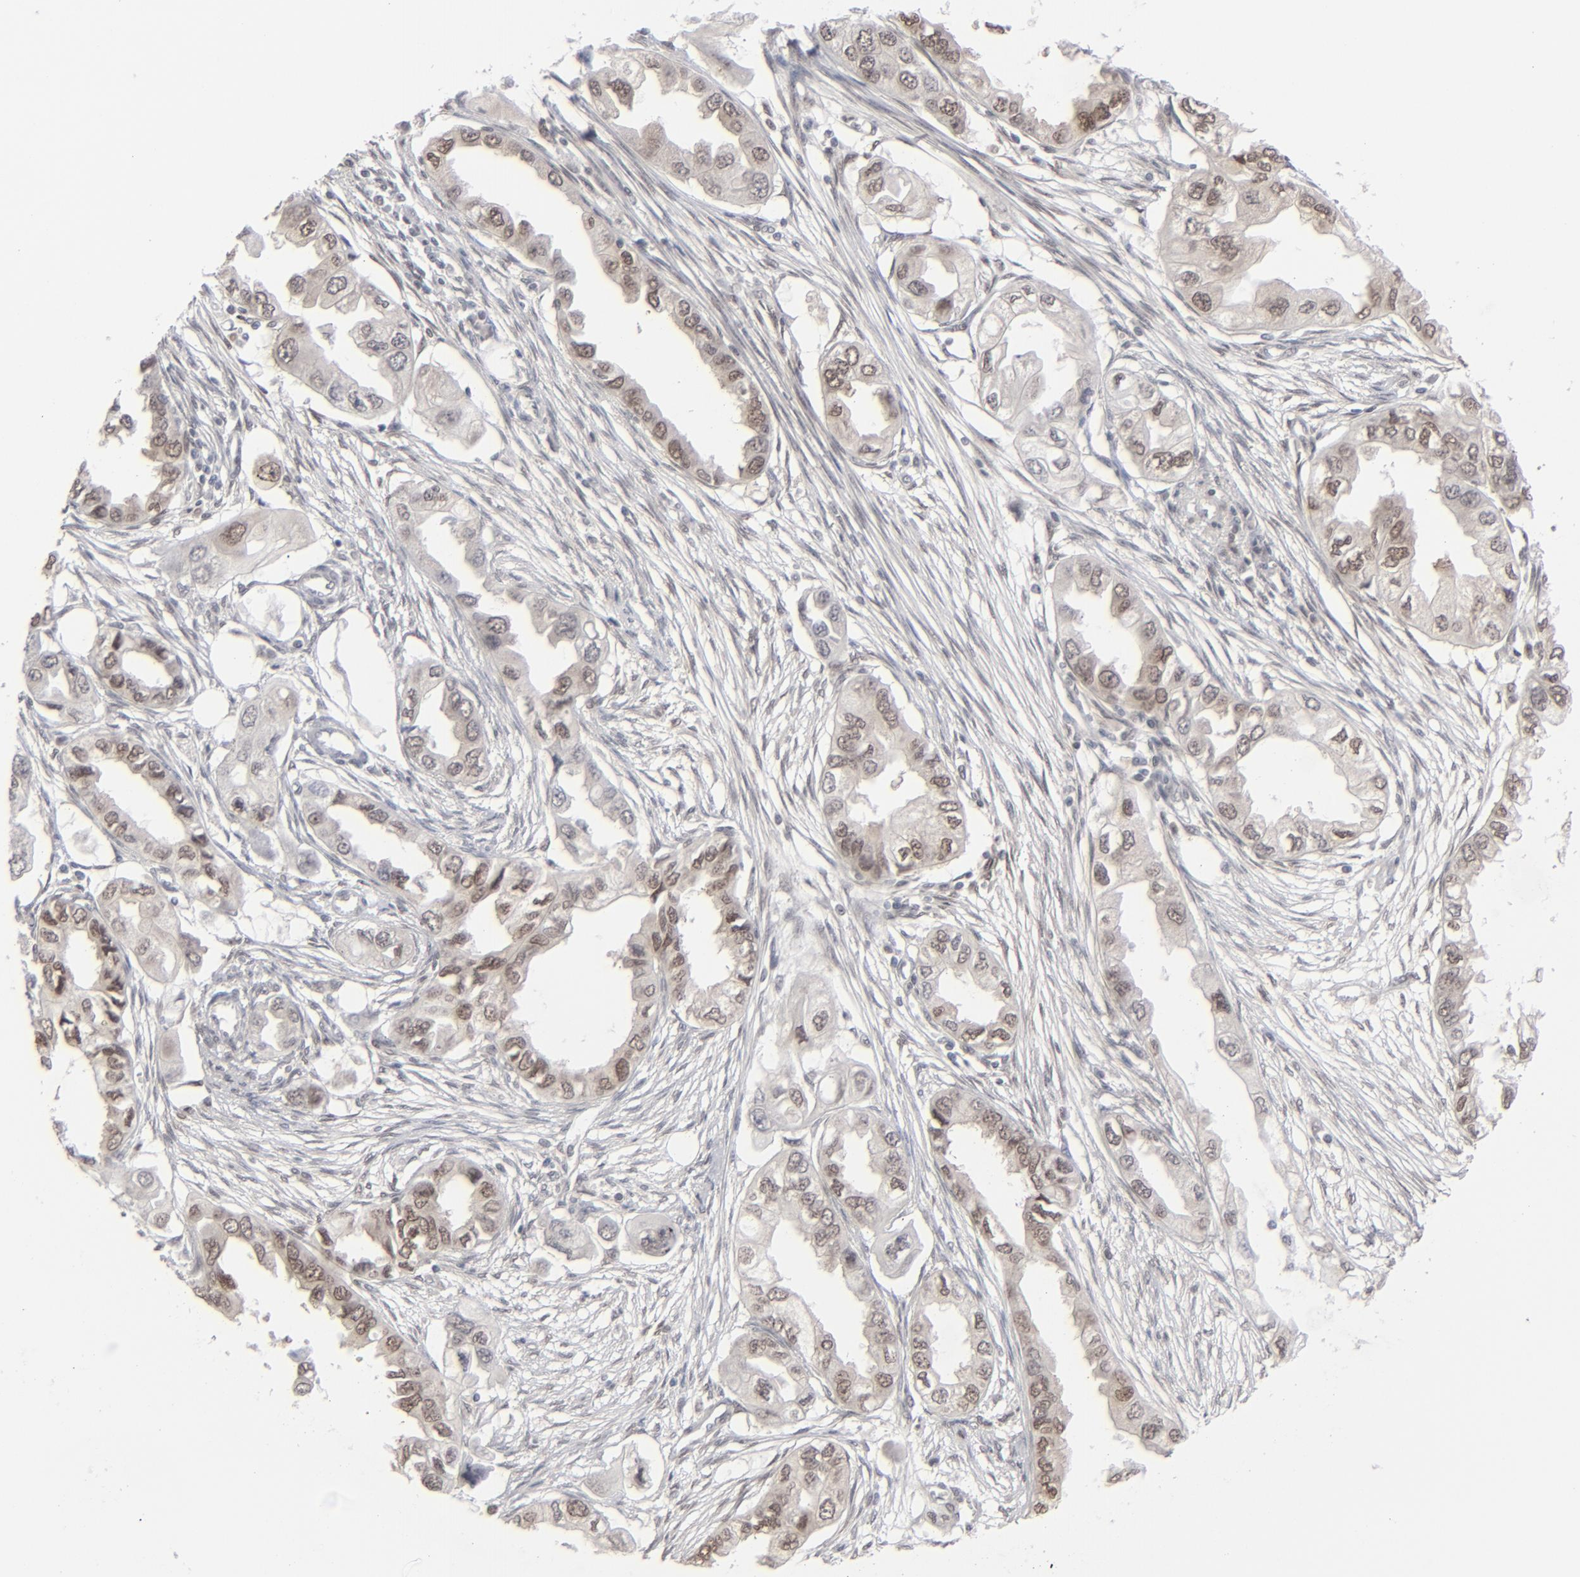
{"staining": {"intensity": "weak", "quantity": "25%-75%", "location": "nuclear"}, "tissue": "endometrial cancer", "cell_type": "Tumor cells", "image_type": "cancer", "snomed": [{"axis": "morphology", "description": "Adenocarcinoma, NOS"}, {"axis": "topography", "description": "Endometrium"}], "caption": "Human endometrial cancer (adenocarcinoma) stained with a protein marker displays weak staining in tumor cells.", "gene": "IRF9", "patient": {"sex": "female", "age": 67}}